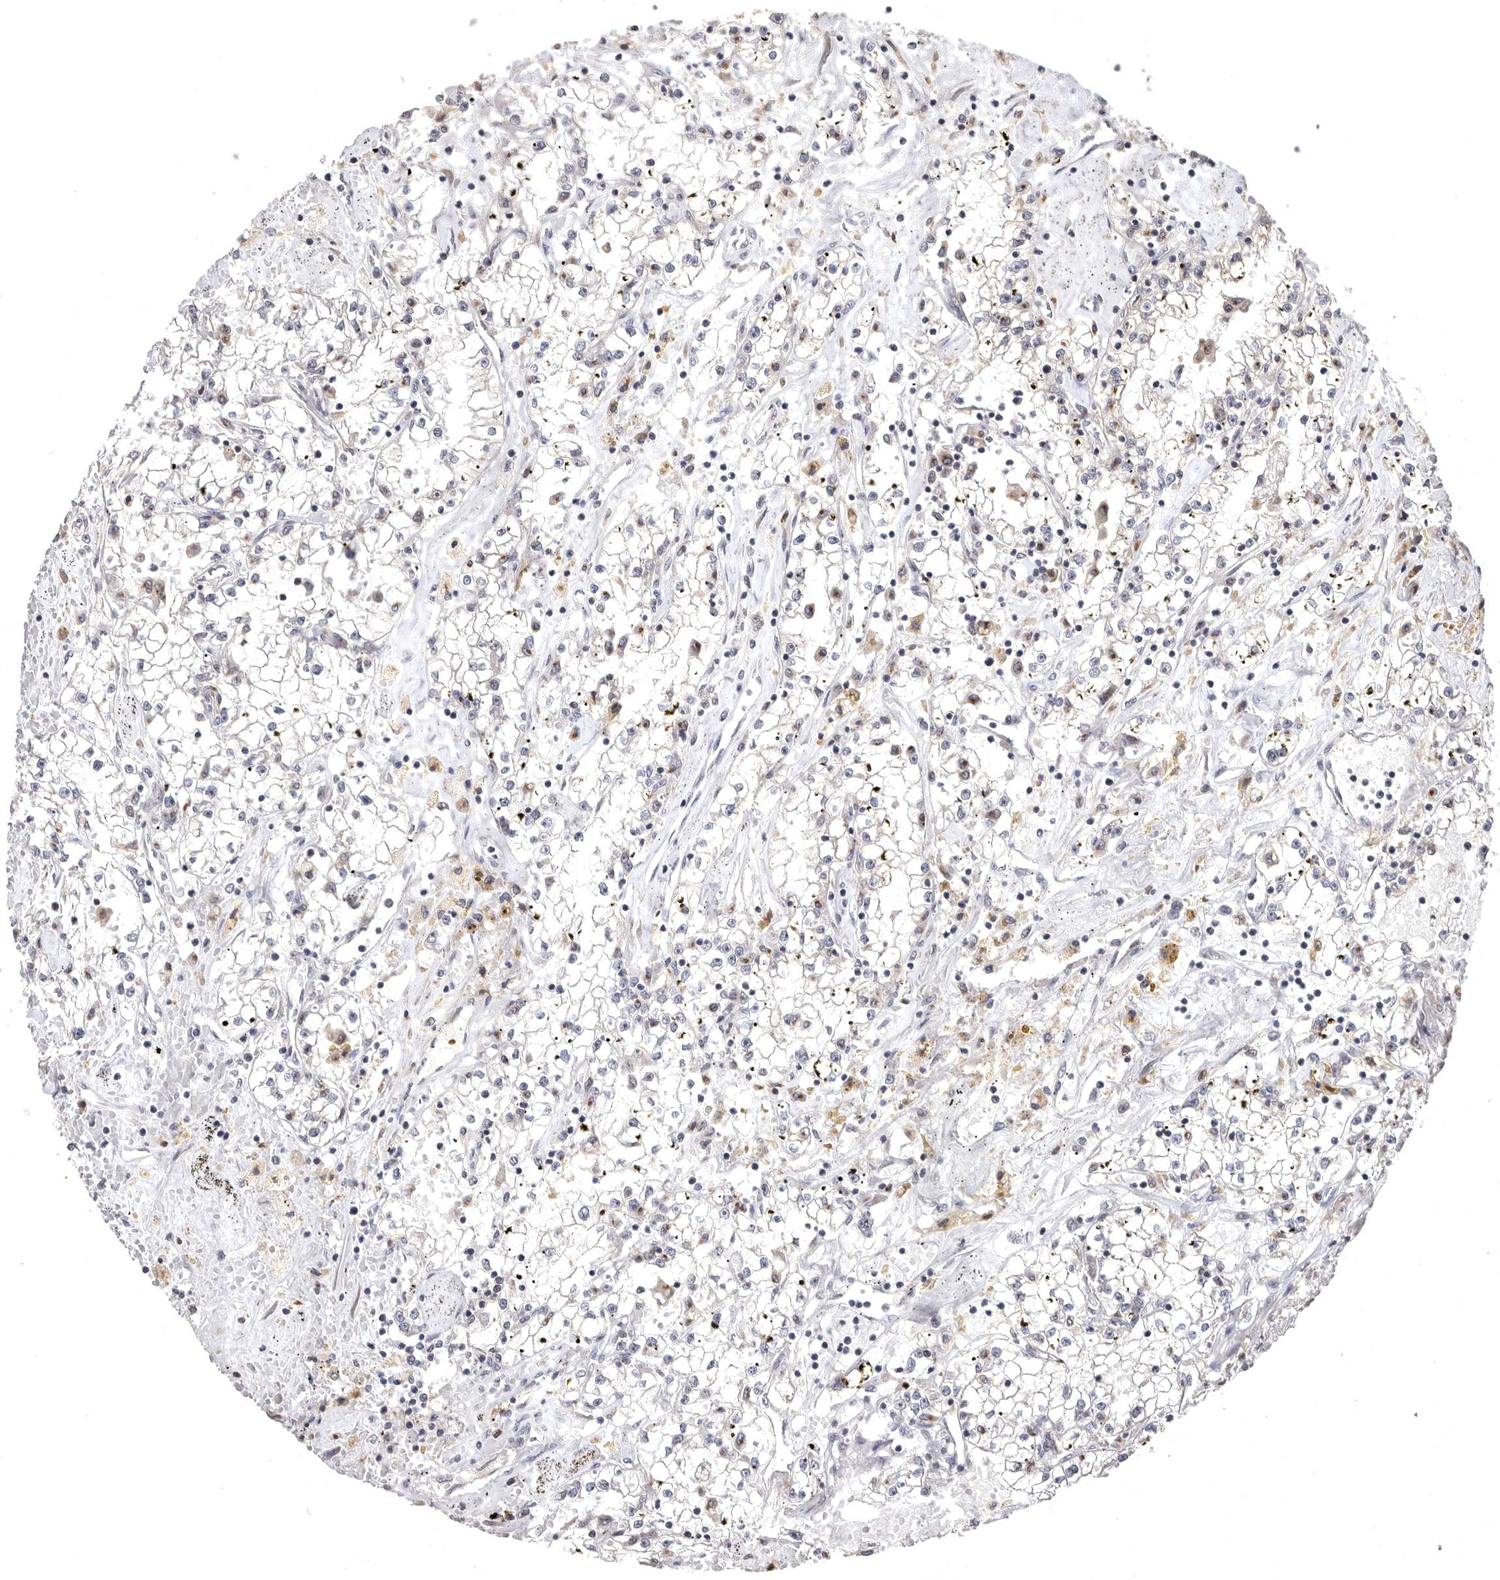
{"staining": {"intensity": "negative", "quantity": "none", "location": "none"}, "tissue": "renal cancer", "cell_type": "Tumor cells", "image_type": "cancer", "snomed": [{"axis": "morphology", "description": "Adenocarcinoma, NOS"}, {"axis": "topography", "description": "Kidney"}], "caption": "Immunohistochemical staining of human renal adenocarcinoma exhibits no significant positivity in tumor cells.", "gene": "MAN2A1", "patient": {"sex": "male", "age": 56}}